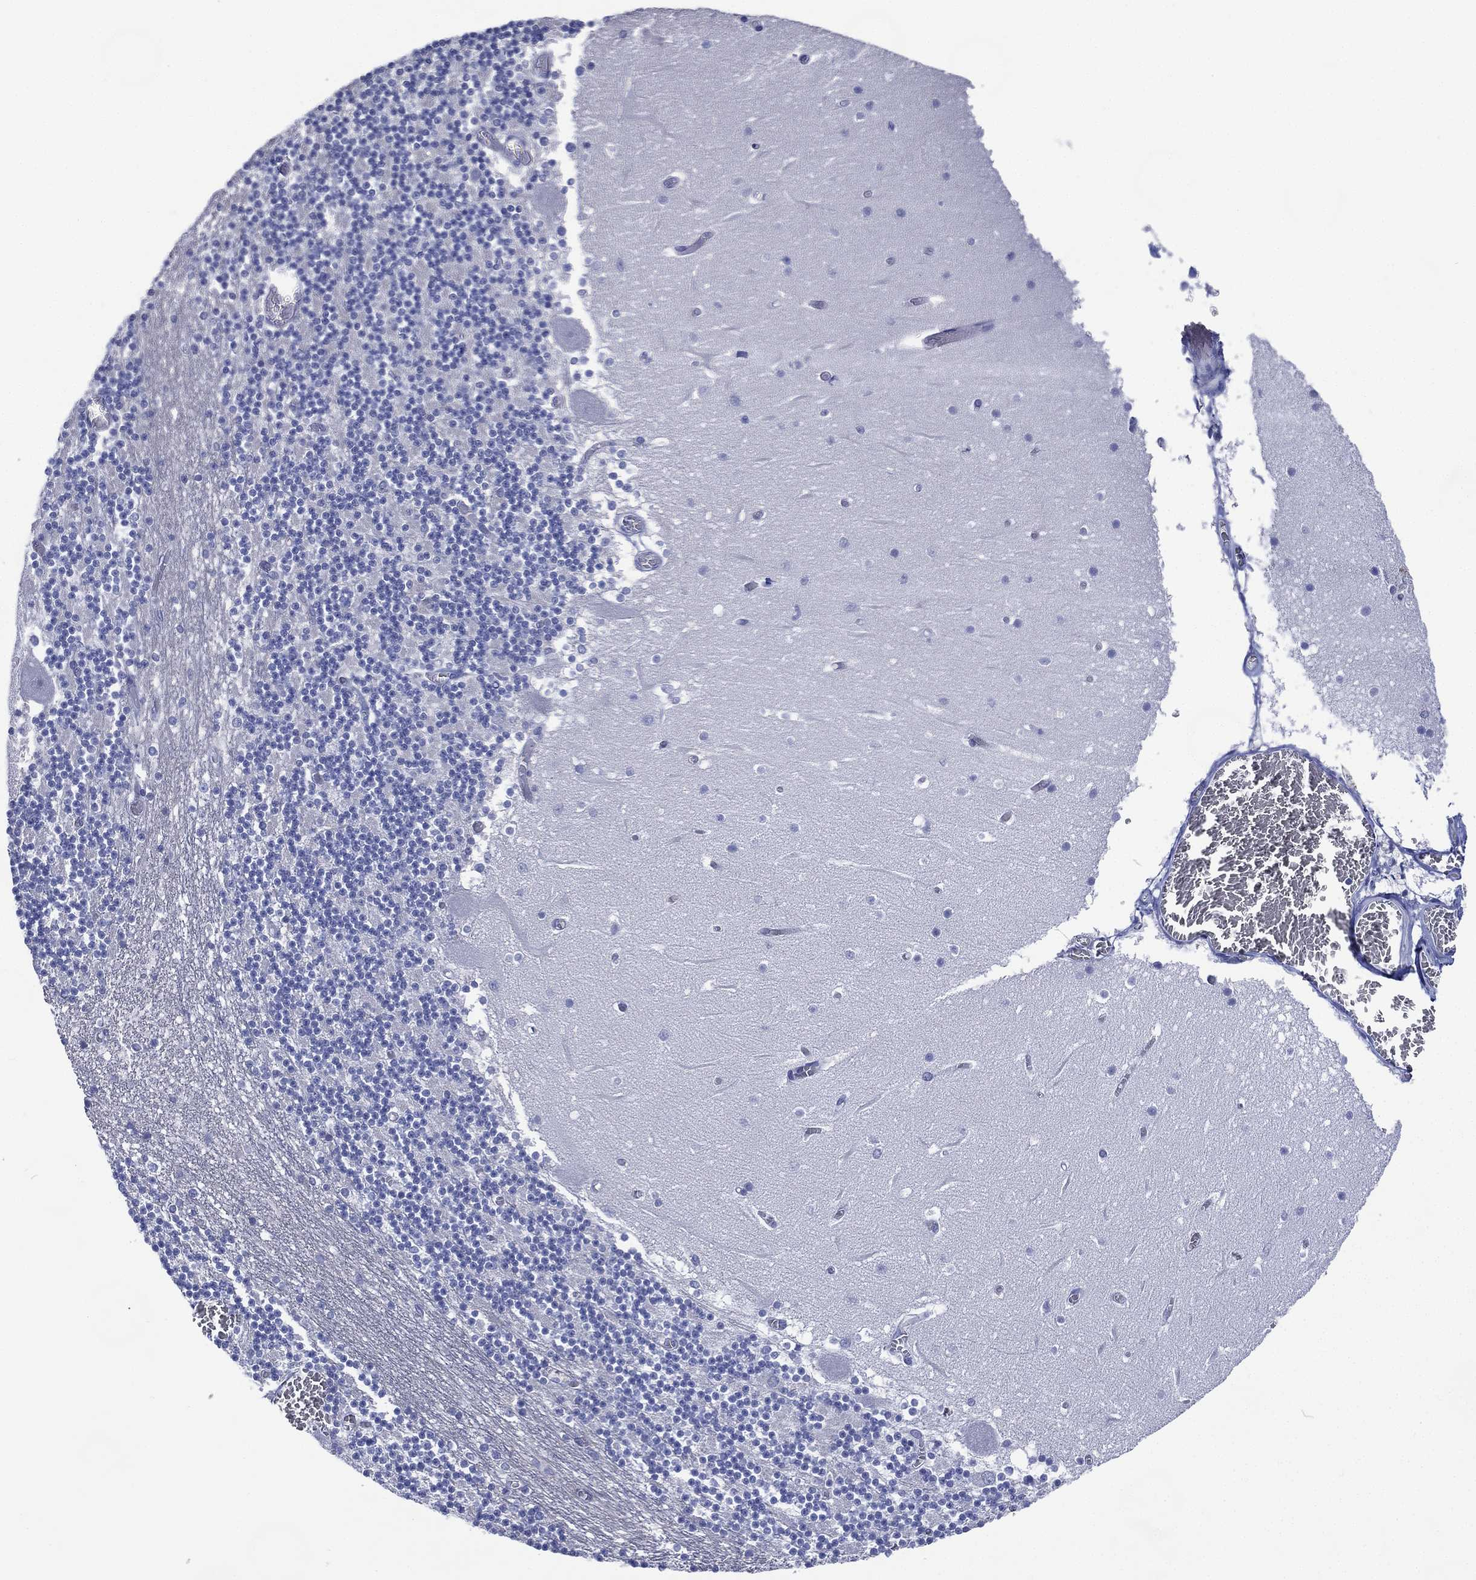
{"staining": {"intensity": "negative", "quantity": "none", "location": "none"}, "tissue": "cerebellum", "cell_type": "Cells in granular layer", "image_type": "normal", "snomed": [{"axis": "morphology", "description": "Normal tissue, NOS"}, {"axis": "topography", "description": "Cerebellum"}], "caption": "The immunohistochemistry histopathology image has no significant positivity in cells in granular layer of cerebellum.", "gene": "TMEM247", "patient": {"sex": "female", "age": 28}}